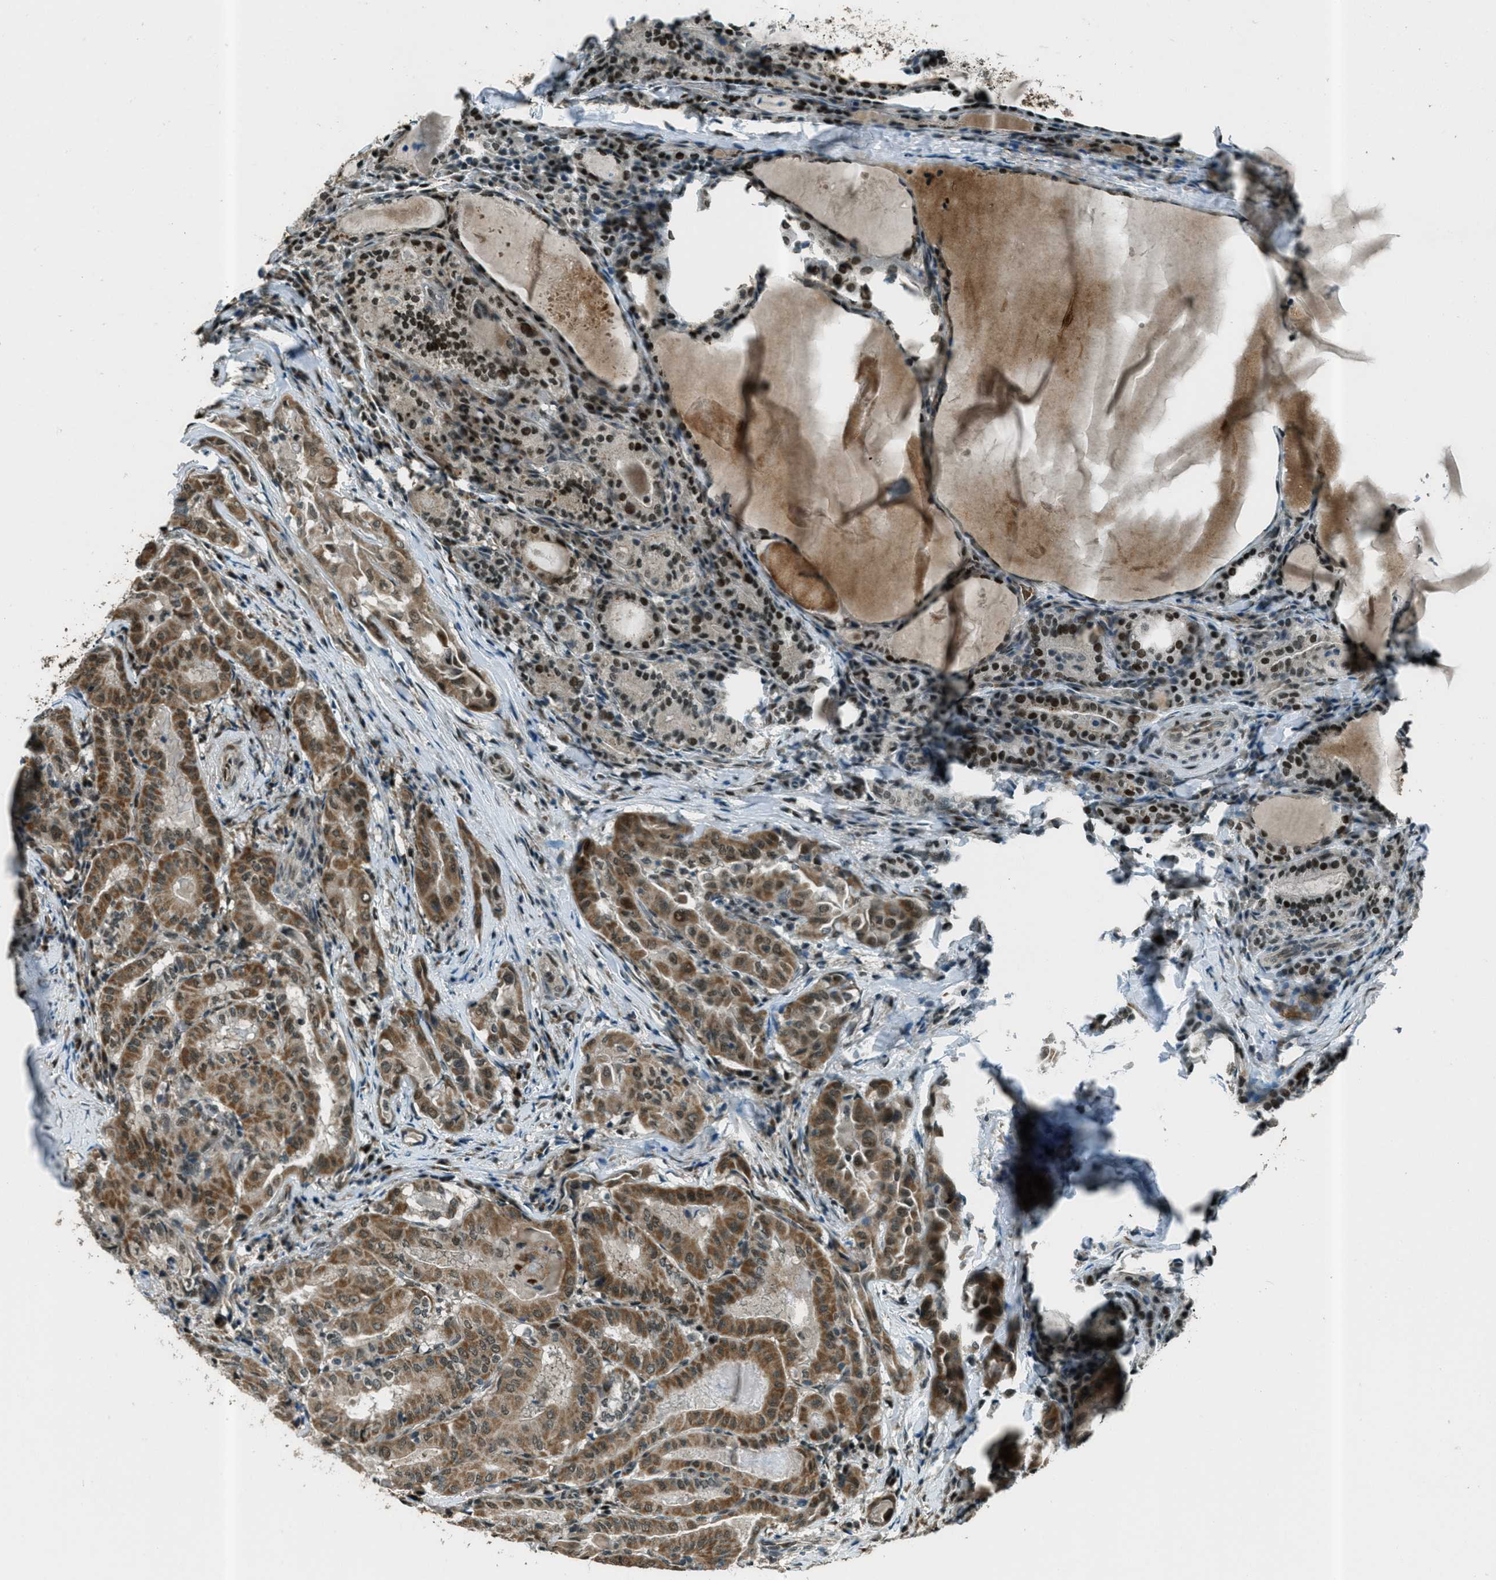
{"staining": {"intensity": "moderate", "quantity": ">75%", "location": "cytoplasmic/membranous,nuclear"}, "tissue": "thyroid cancer", "cell_type": "Tumor cells", "image_type": "cancer", "snomed": [{"axis": "morphology", "description": "Papillary adenocarcinoma, NOS"}, {"axis": "topography", "description": "Thyroid gland"}], "caption": "Immunohistochemistry (IHC) of human thyroid cancer (papillary adenocarcinoma) exhibits medium levels of moderate cytoplasmic/membranous and nuclear positivity in about >75% of tumor cells.", "gene": "TARDBP", "patient": {"sex": "female", "age": 42}}